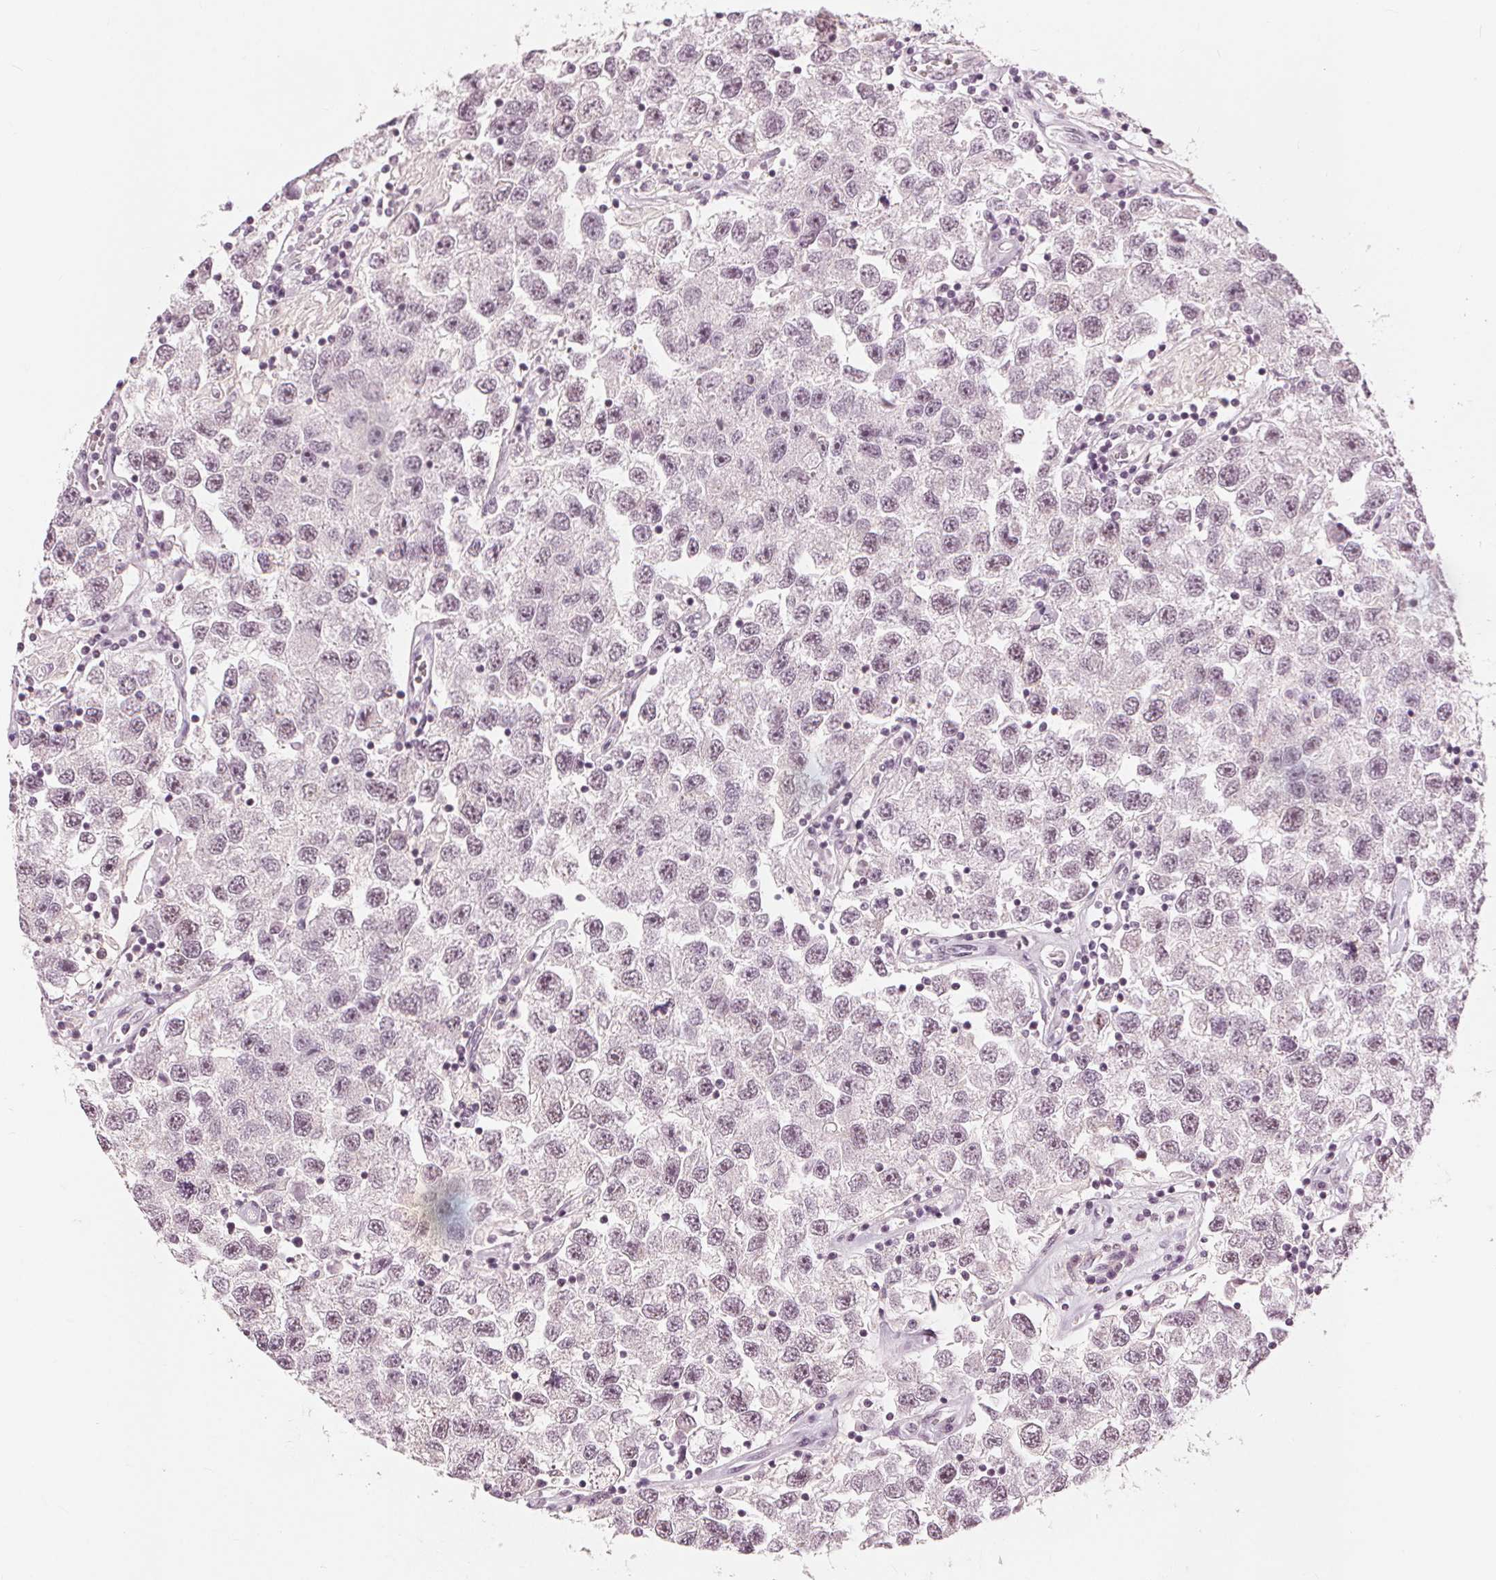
{"staining": {"intensity": "weak", "quantity": "<25%", "location": "nuclear"}, "tissue": "testis cancer", "cell_type": "Tumor cells", "image_type": "cancer", "snomed": [{"axis": "morphology", "description": "Seminoma, NOS"}, {"axis": "topography", "description": "Testis"}], "caption": "A histopathology image of human testis cancer is negative for staining in tumor cells.", "gene": "SLC34A1", "patient": {"sex": "male", "age": 26}}